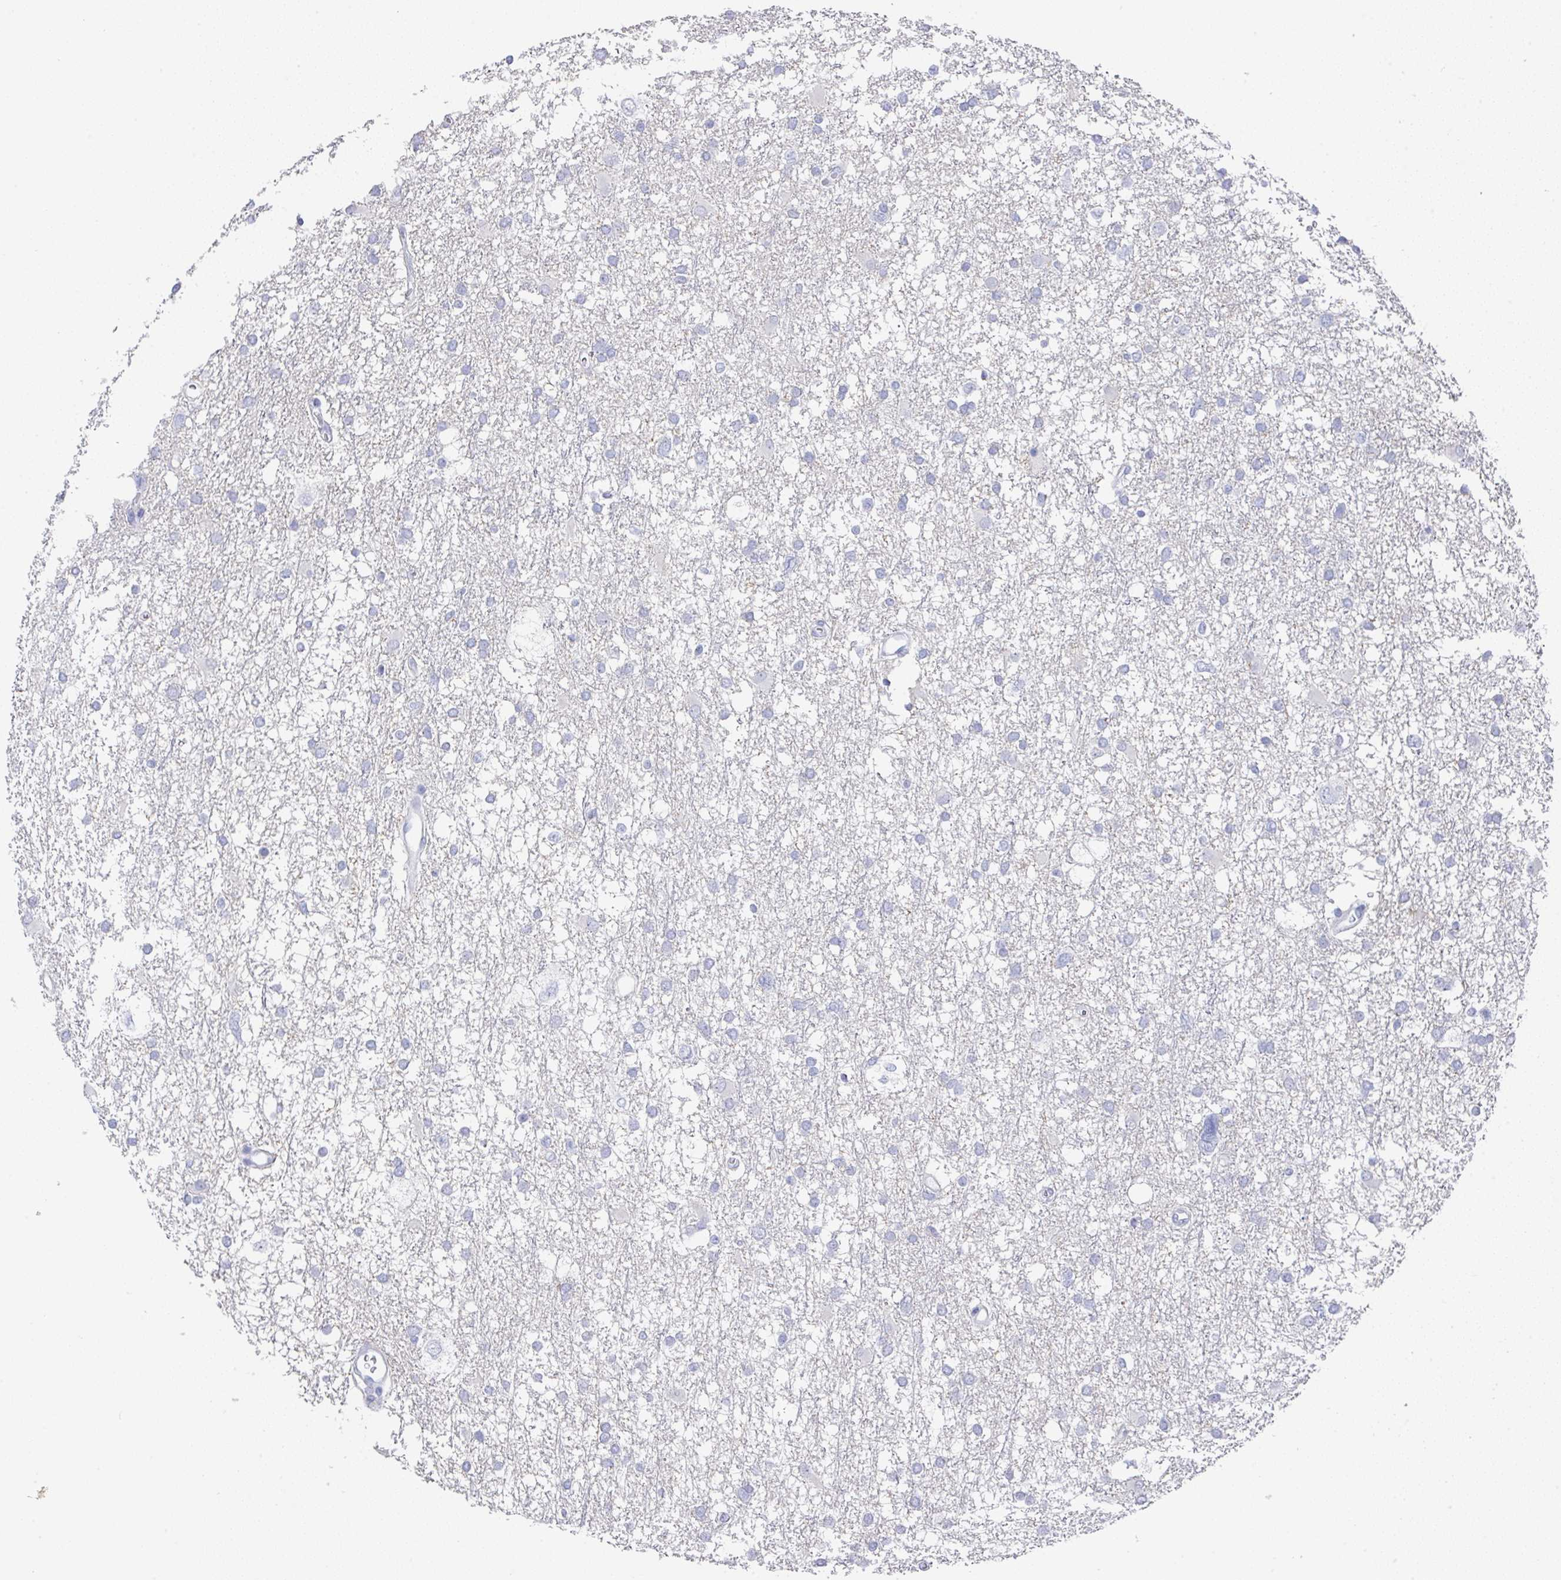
{"staining": {"intensity": "negative", "quantity": "none", "location": "none"}, "tissue": "glioma", "cell_type": "Tumor cells", "image_type": "cancer", "snomed": [{"axis": "morphology", "description": "Glioma, malignant, High grade"}, {"axis": "topography", "description": "Brain"}], "caption": "Glioma was stained to show a protein in brown. There is no significant positivity in tumor cells.", "gene": "TNFRSF8", "patient": {"sex": "male", "age": 61}}